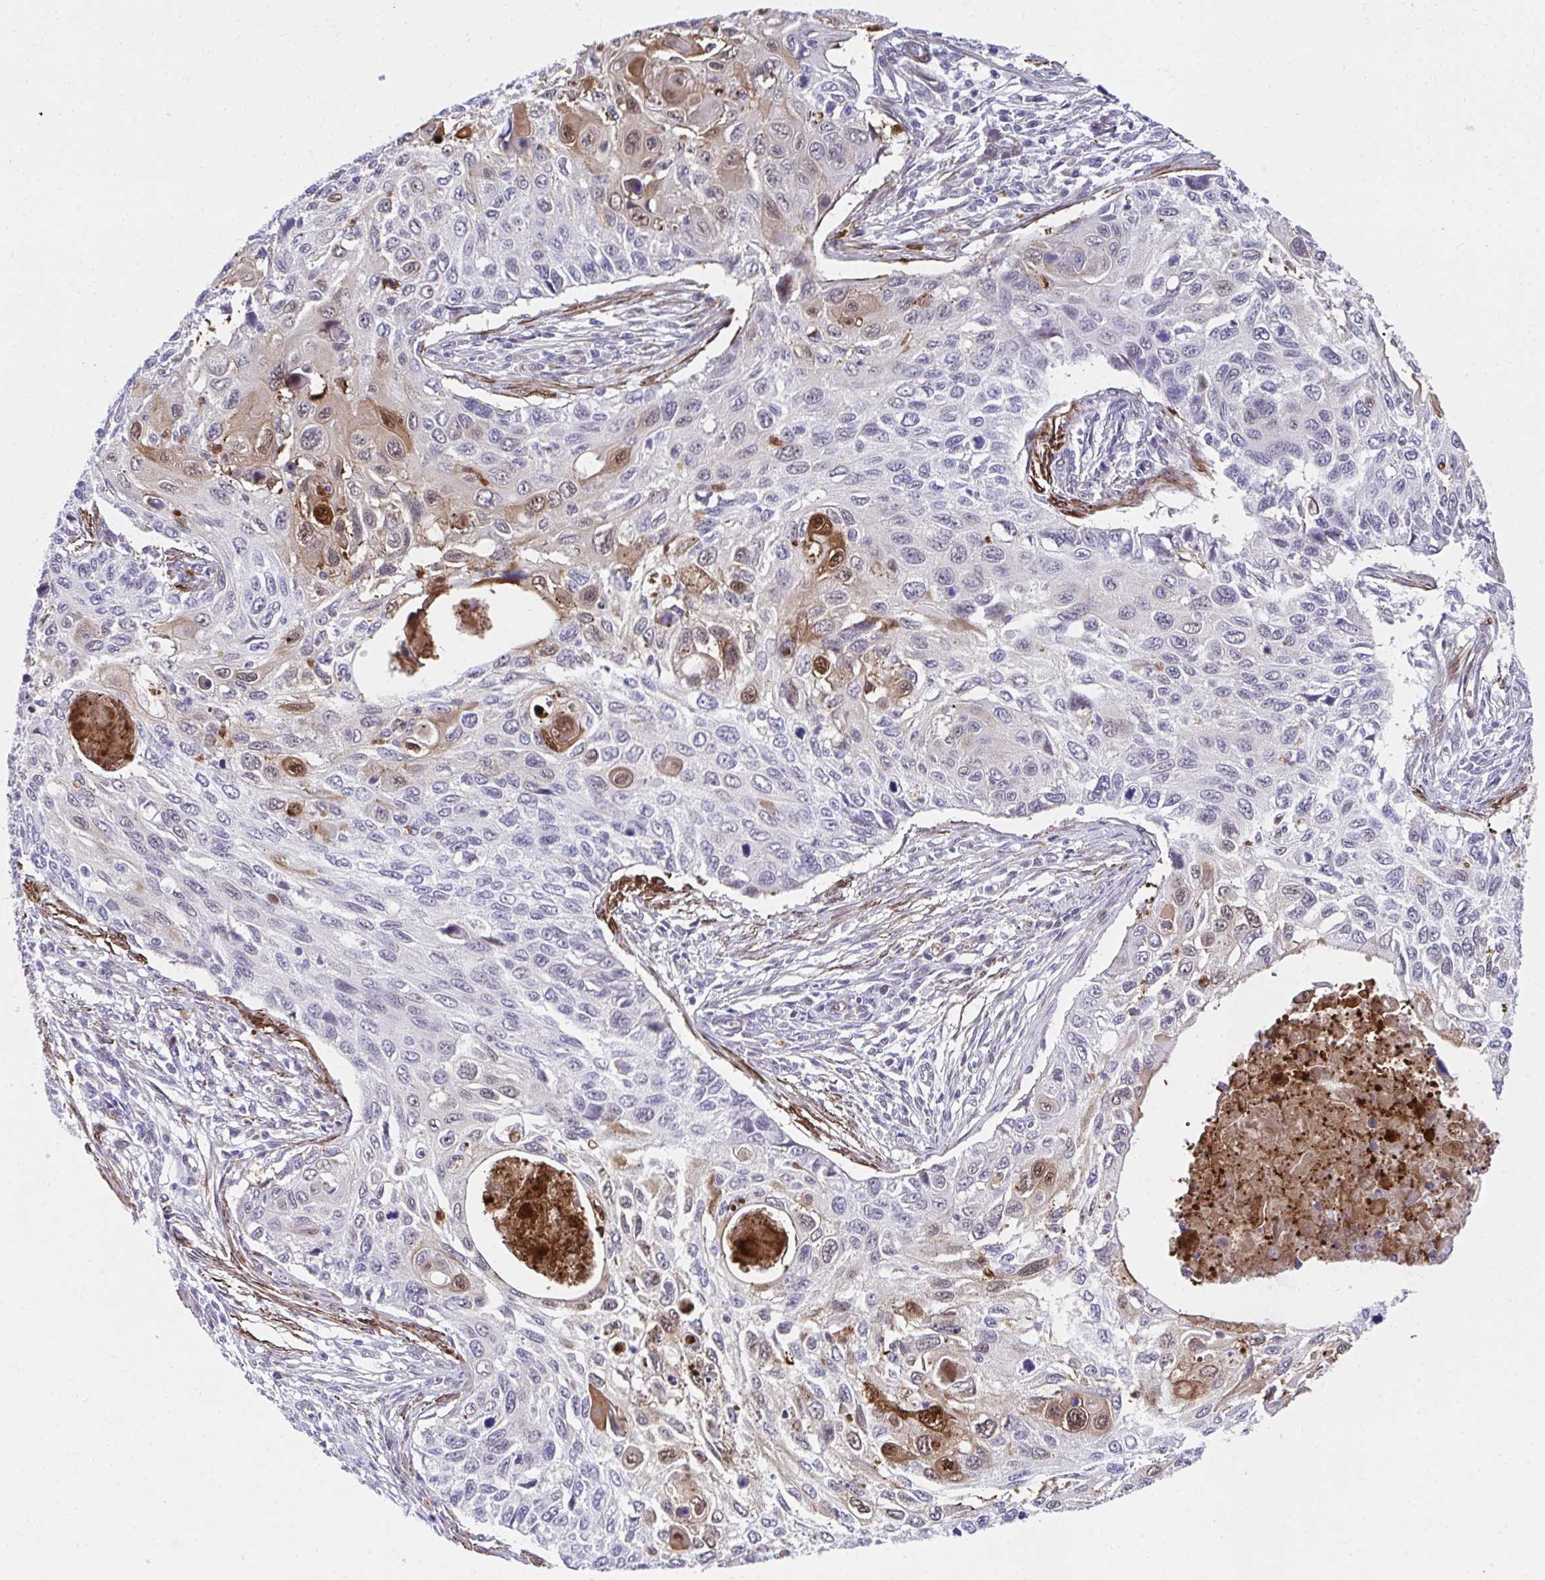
{"staining": {"intensity": "moderate", "quantity": "<25%", "location": "cytoplasmic/membranous,nuclear"}, "tissue": "cervical cancer", "cell_type": "Tumor cells", "image_type": "cancer", "snomed": [{"axis": "morphology", "description": "Squamous cell carcinoma, NOS"}, {"axis": "topography", "description": "Cervix"}], "caption": "About <25% of tumor cells in cervical cancer reveal moderate cytoplasmic/membranous and nuclear protein staining as visualized by brown immunohistochemical staining.", "gene": "CSTB", "patient": {"sex": "female", "age": 70}}